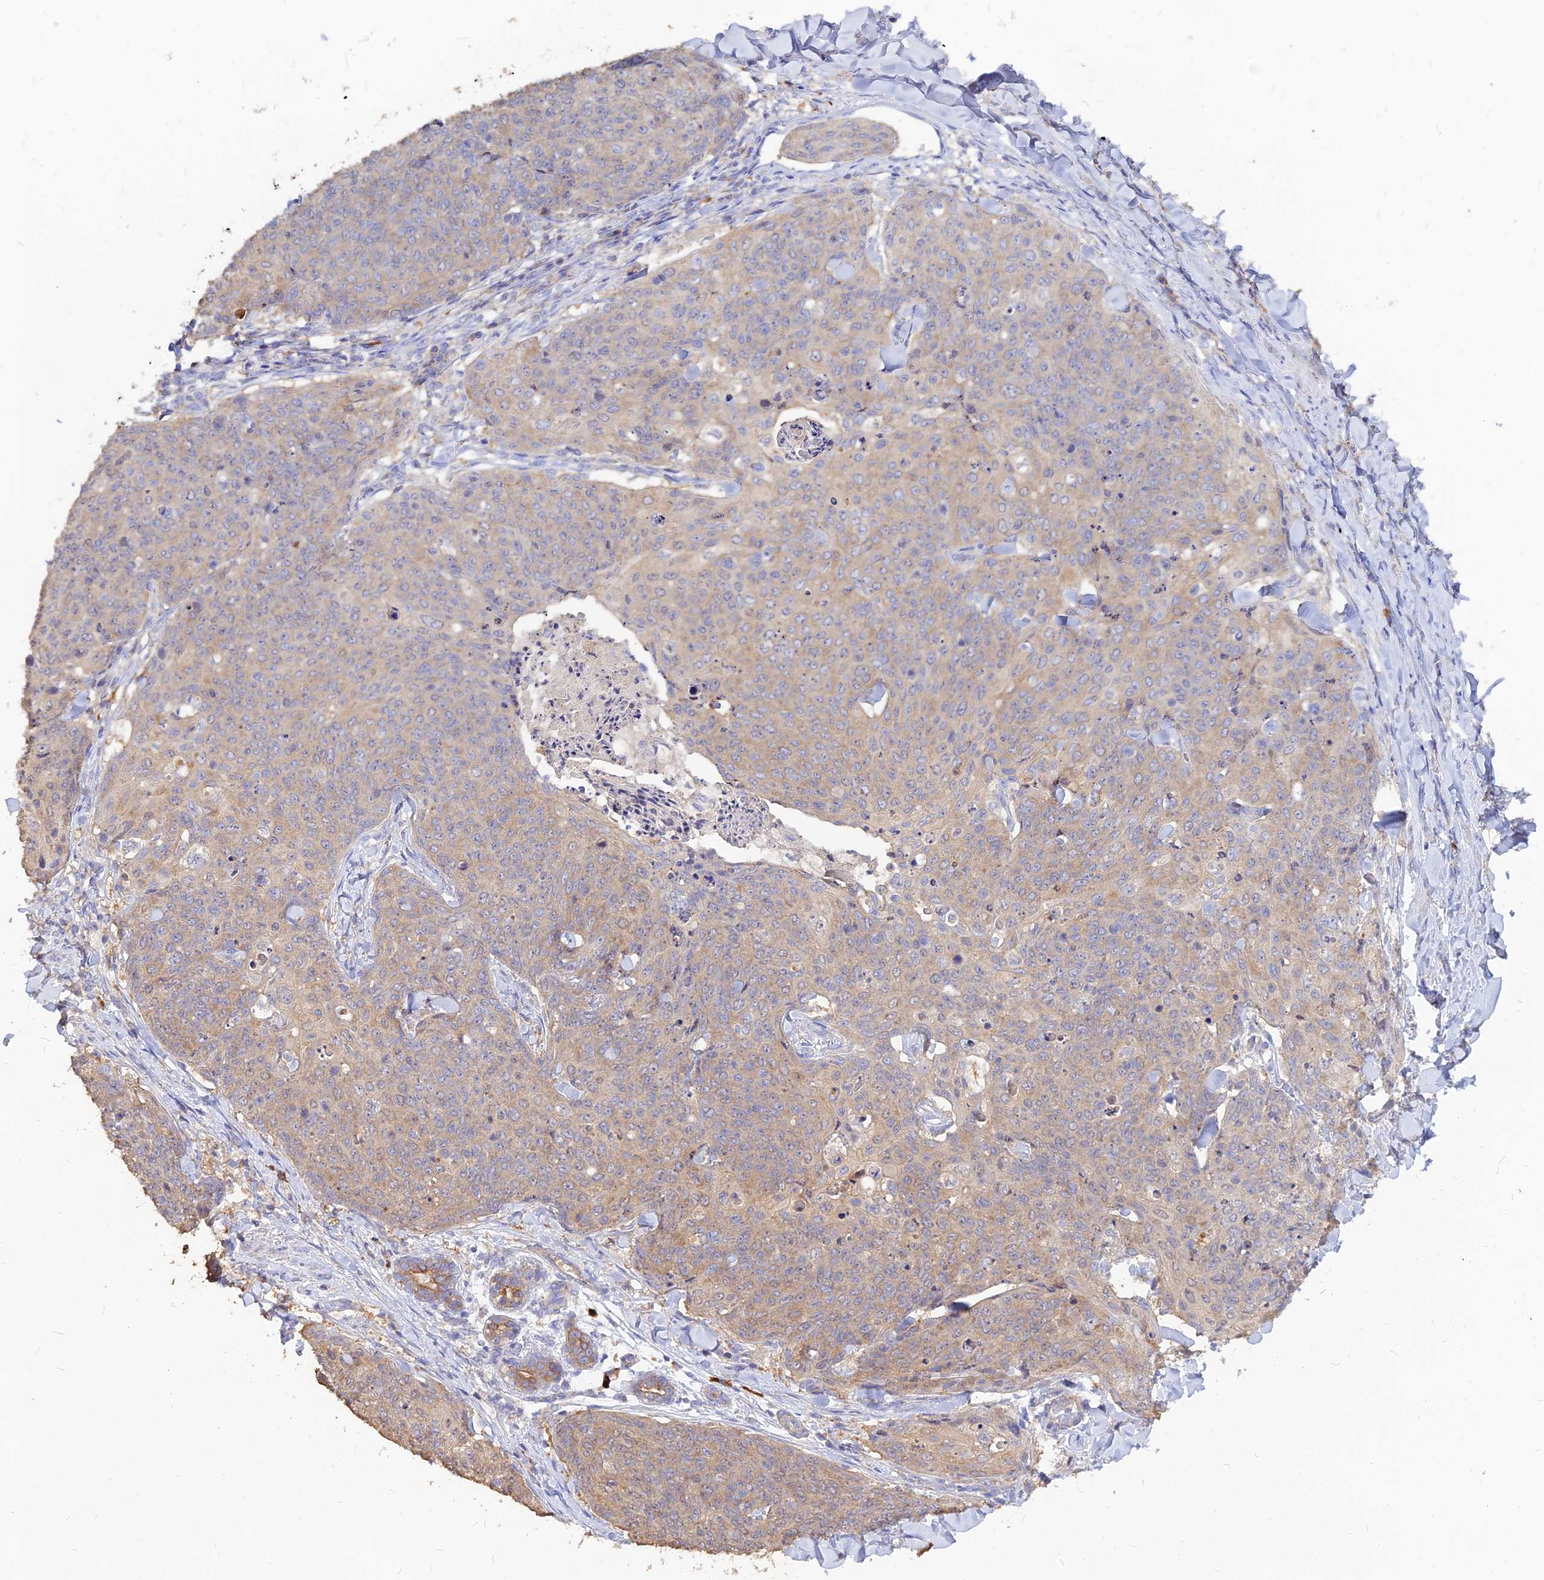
{"staining": {"intensity": "weak", "quantity": "25%-75%", "location": "cytoplasmic/membranous"}, "tissue": "skin cancer", "cell_type": "Tumor cells", "image_type": "cancer", "snomed": [{"axis": "morphology", "description": "Squamous cell carcinoma, NOS"}, {"axis": "topography", "description": "Skin"}, {"axis": "topography", "description": "Vulva"}], "caption": "Human squamous cell carcinoma (skin) stained for a protein (brown) reveals weak cytoplasmic/membranous positive positivity in about 25%-75% of tumor cells.", "gene": "DENND2D", "patient": {"sex": "female", "age": 85}}